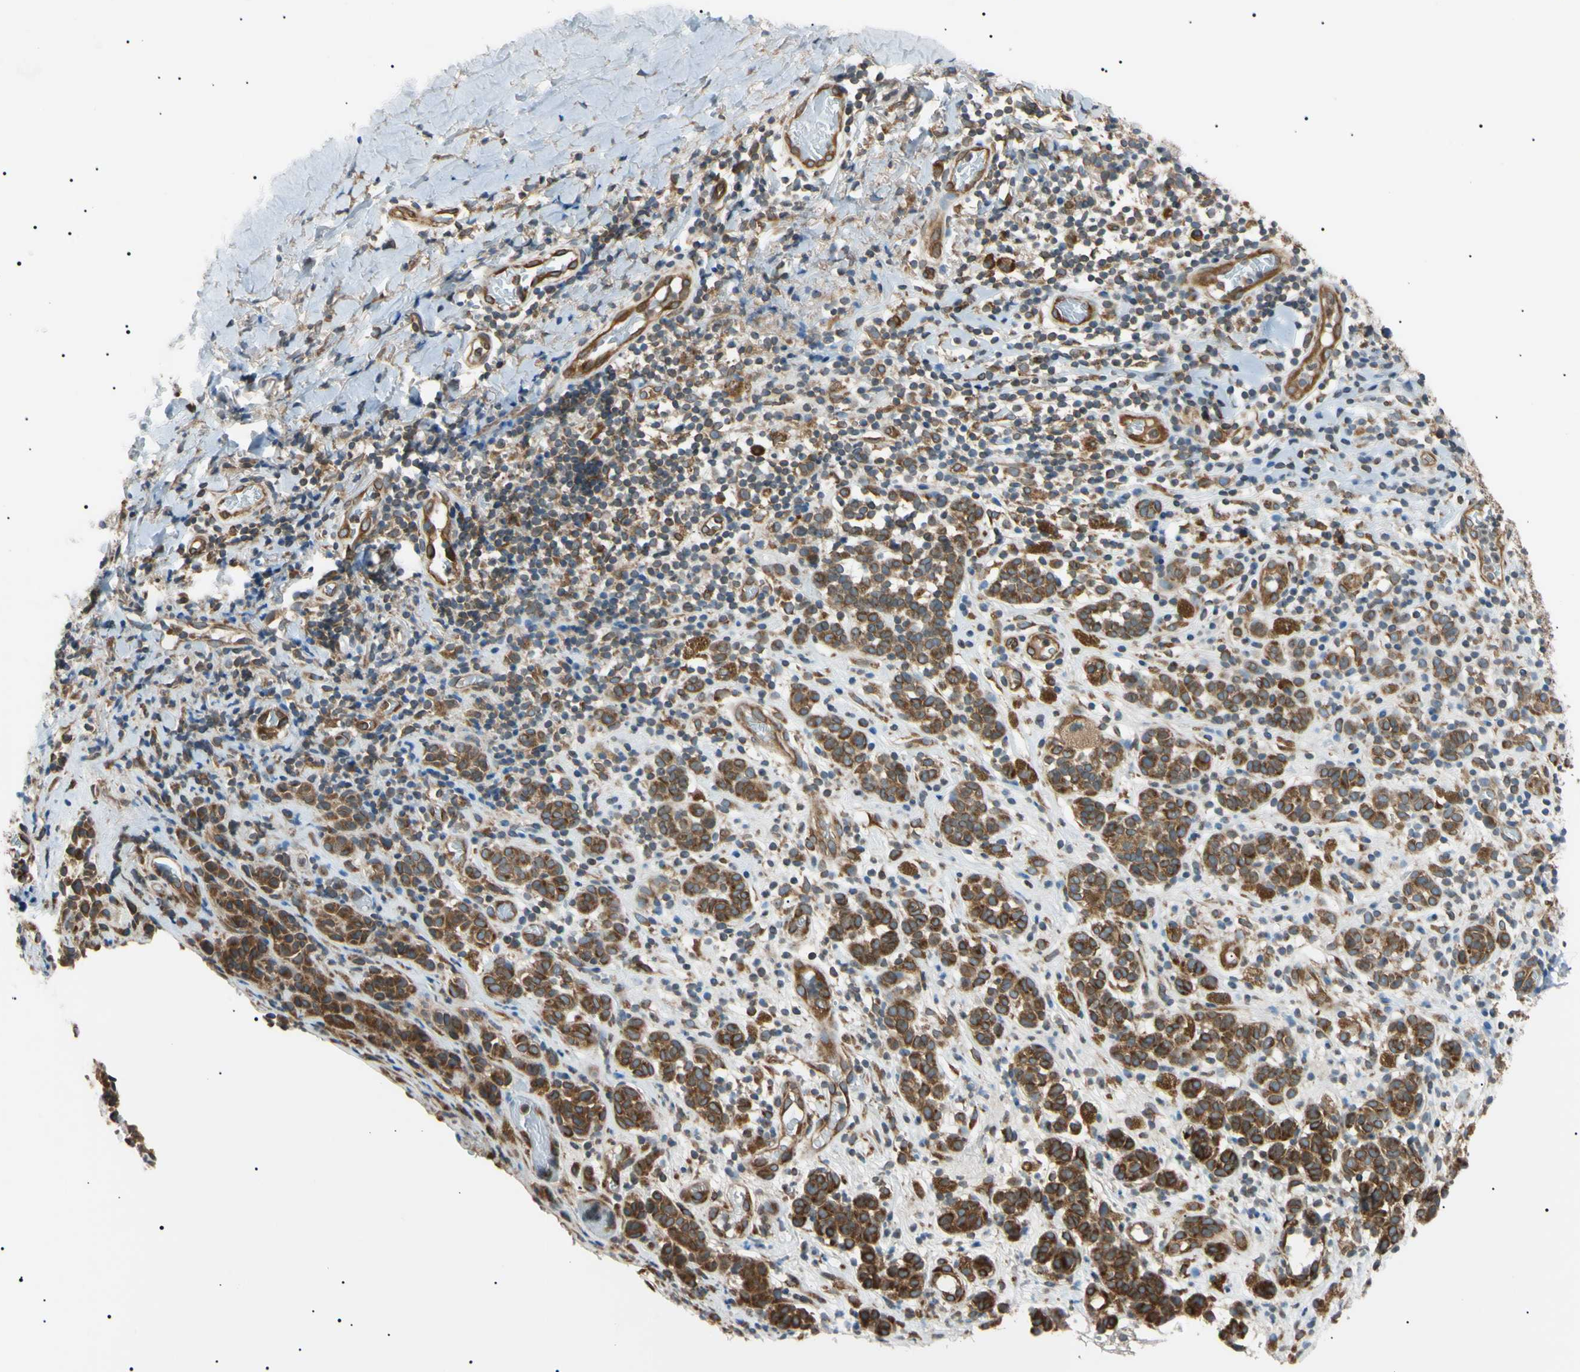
{"staining": {"intensity": "moderate", "quantity": ">75%", "location": "cytoplasmic/membranous"}, "tissue": "melanoma", "cell_type": "Tumor cells", "image_type": "cancer", "snomed": [{"axis": "morphology", "description": "Malignant melanoma, NOS"}, {"axis": "topography", "description": "Skin"}], "caption": "Immunohistochemistry (DAB (3,3'-diaminobenzidine)) staining of melanoma exhibits moderate cytoplasmic/membranous protein positivity in approximately >75% of tumor cells.", "gene": "VAPA", "patient": {"sex": "male", "age": 64}}